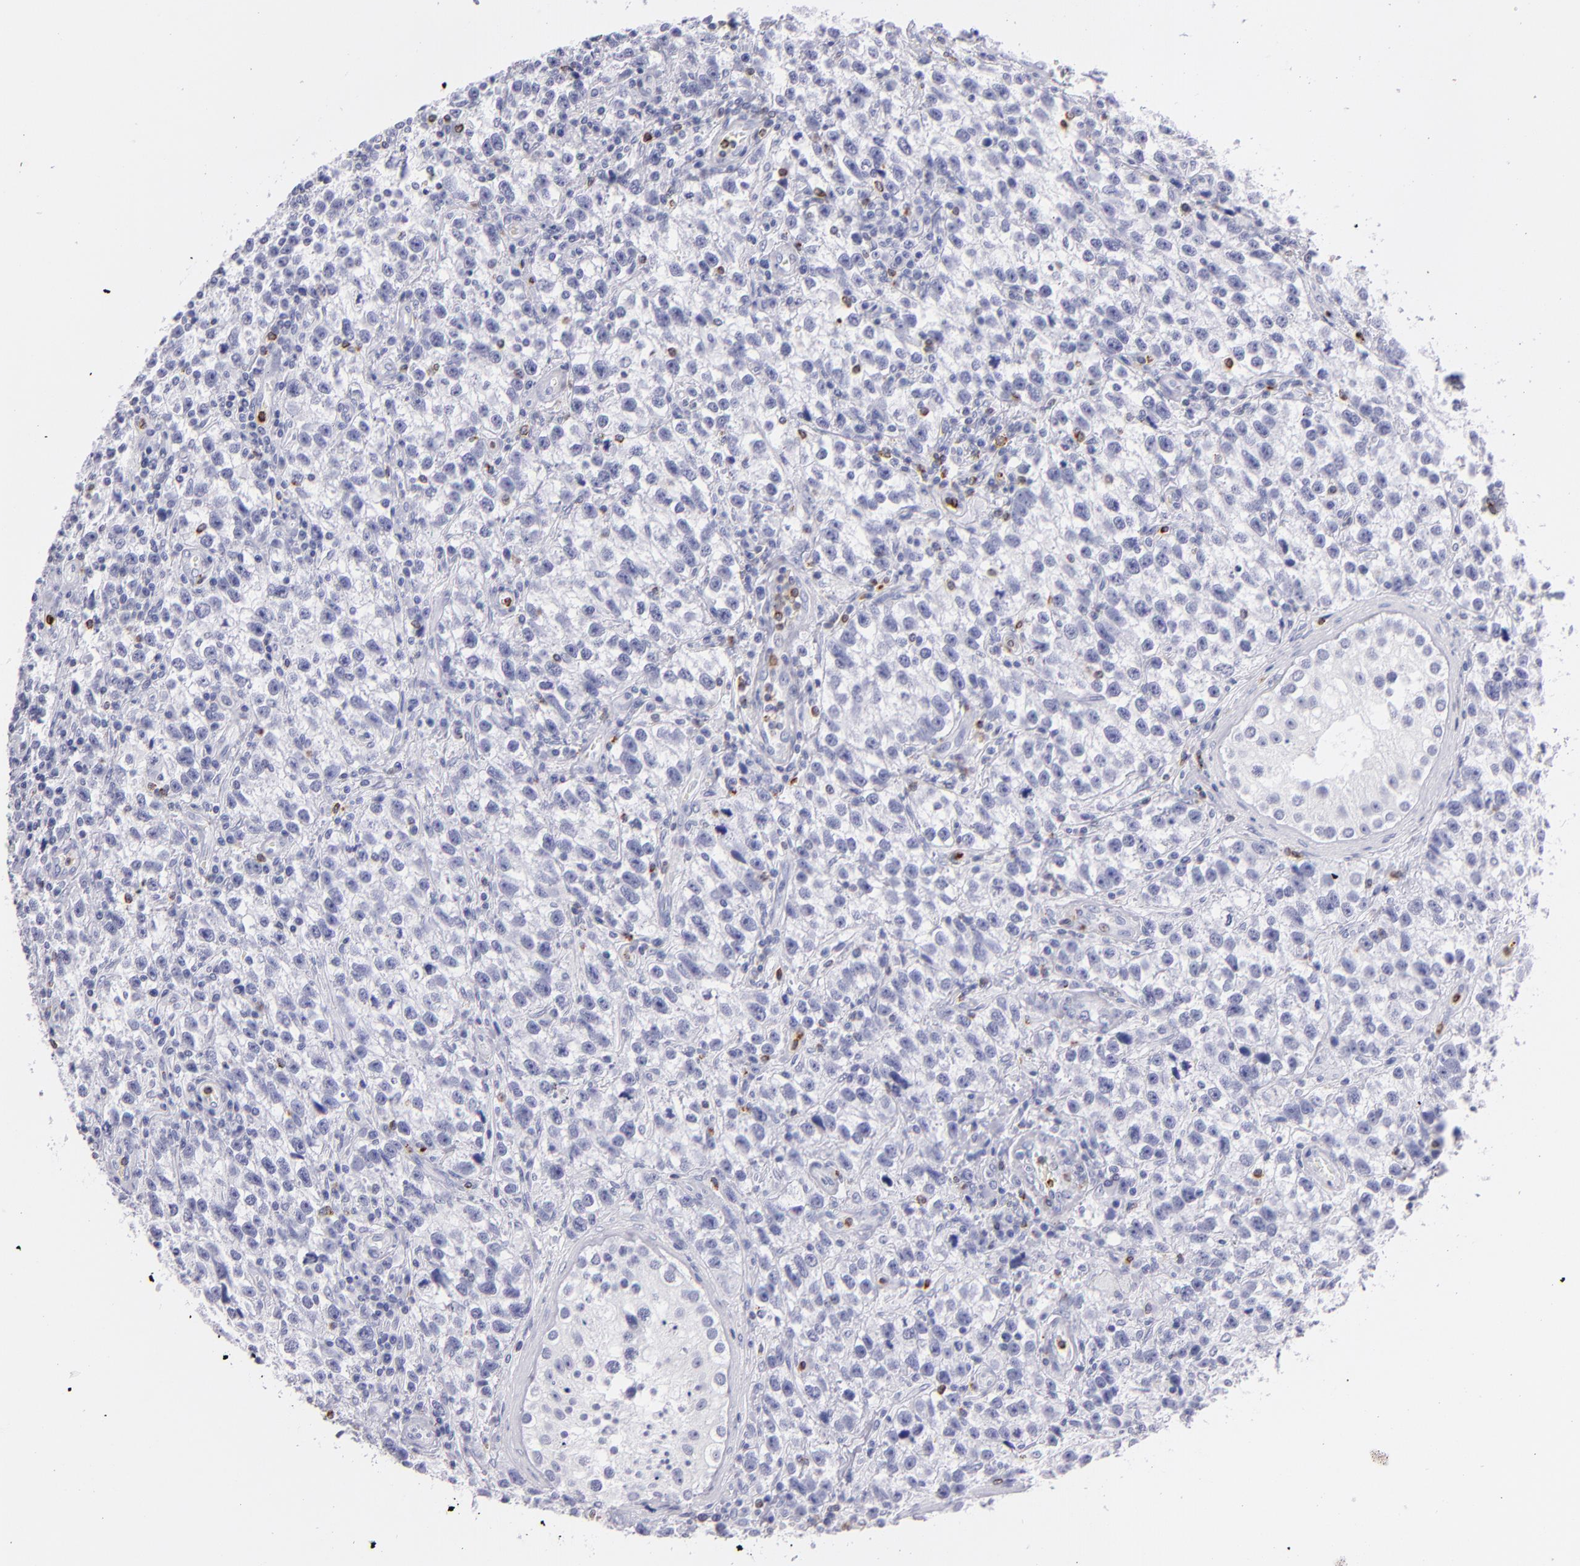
{"staining": {"intensity": "negative", "quantity": "none", "location": "none"}, "tissue": "testis cancer", "cell_type": "Tumor cells", "image_type": "cancer", "snomed": [{"axis": "morphology", "description": "Seminoma, NOS"}, {"axis": "topography", "description": "Testis"}], "caption": "DAB (3,3'-diaminobenzidine) immunohistochemical staining of human testis cancer displays no significant positivity in tumor cells. (DAB IHC, high magnification).", "gene": "PRF1", "patient": {"sex": "male", "age": 38}}